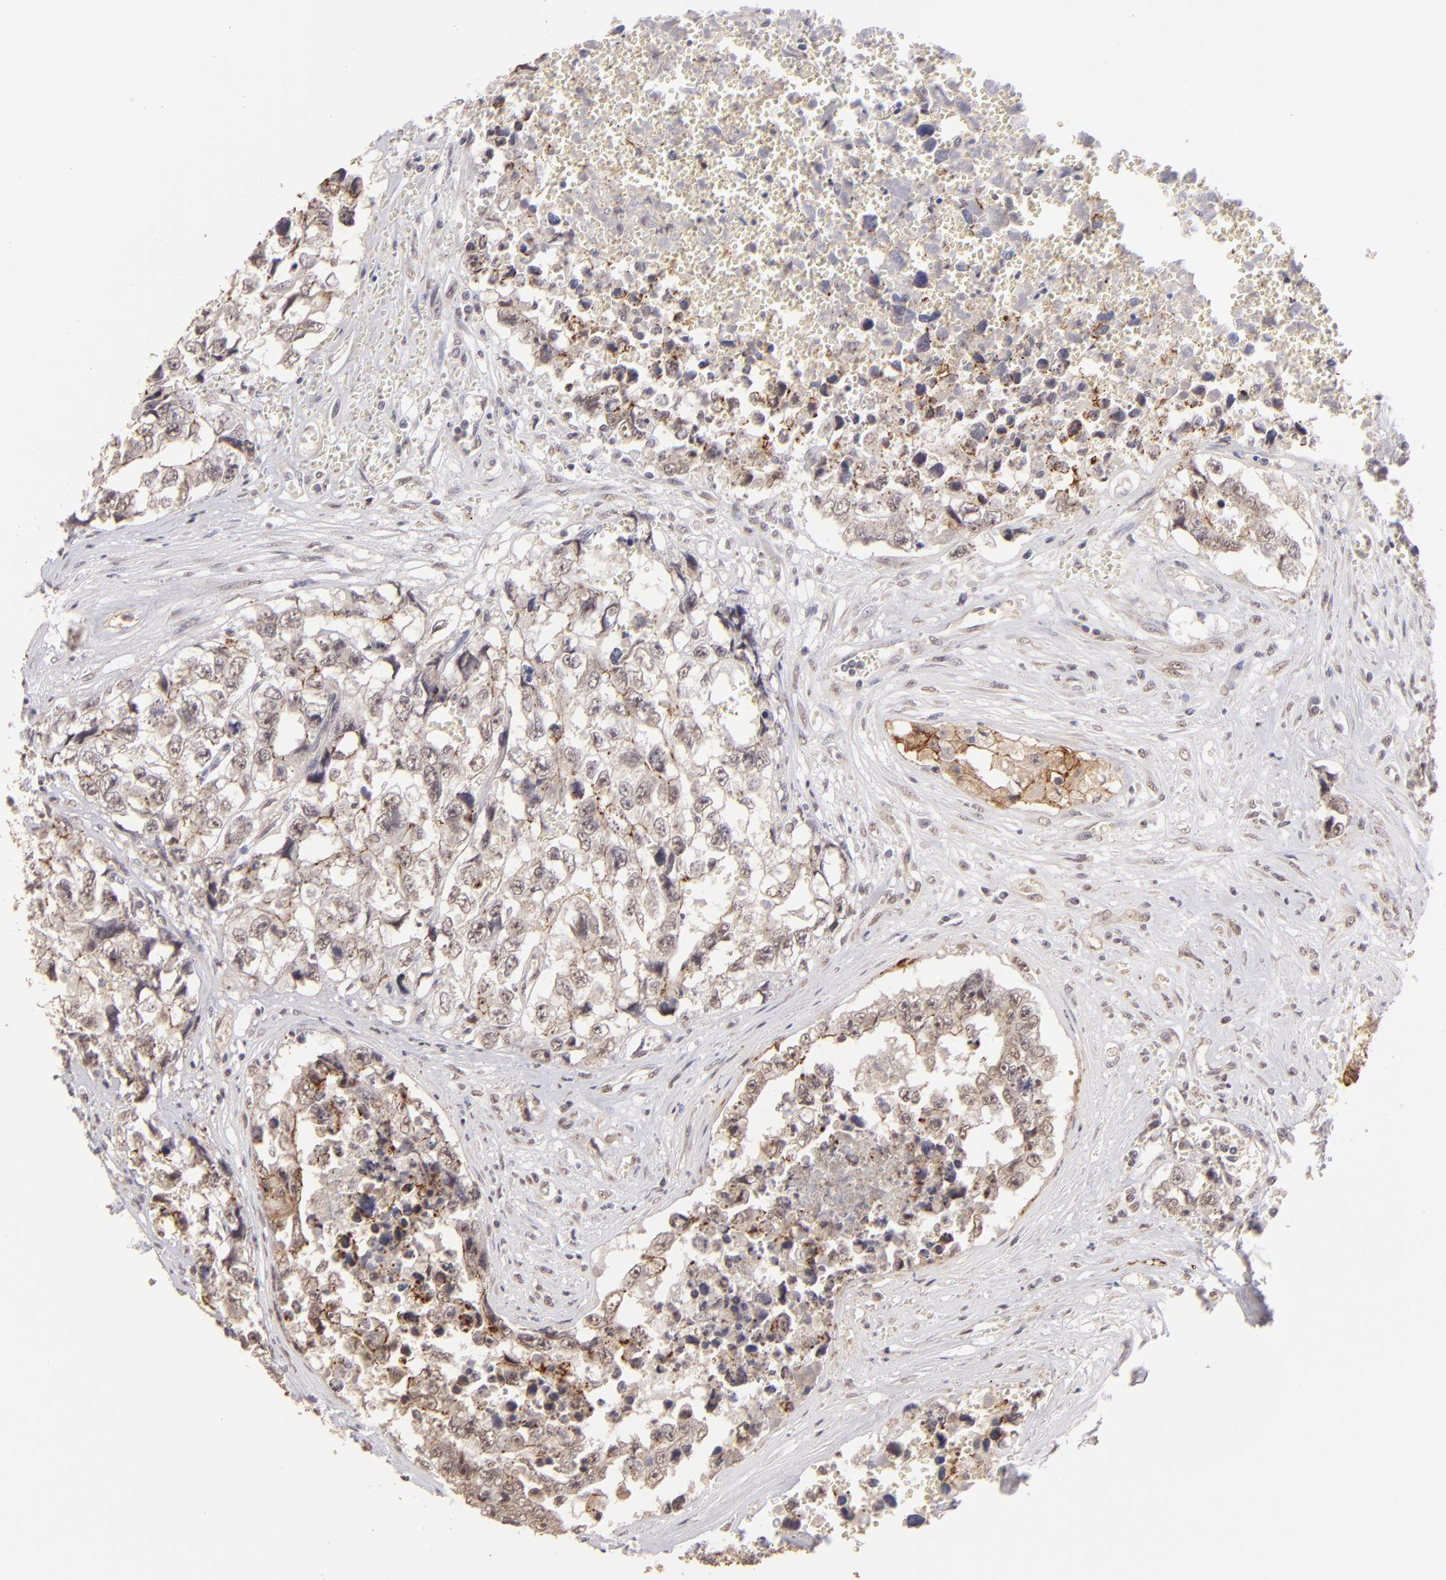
{"staining": {"intensity": "weak", "quantity": "25%-75%", "location": "cytoplasmic/membranous"}, "tissue": "testis cancer", "cell_type": "Tumor cells", "image_type": "cancer", "snomed": [{"axis": "morphology", "description": "Carcinoma, Embryonal, NOS"}, {"axis": "topography", "description": "Testis"}], "caption": "Immunohistochemistry photomicrograph of testis embryonal carcinoma stained for a protein (brown), which reveals low levels of weak cytoplasmic/membranous staining in about 25%-75% of tumor cells.", "gene": "CLDN1", "patient": {"sex": "male", "age": 31}}